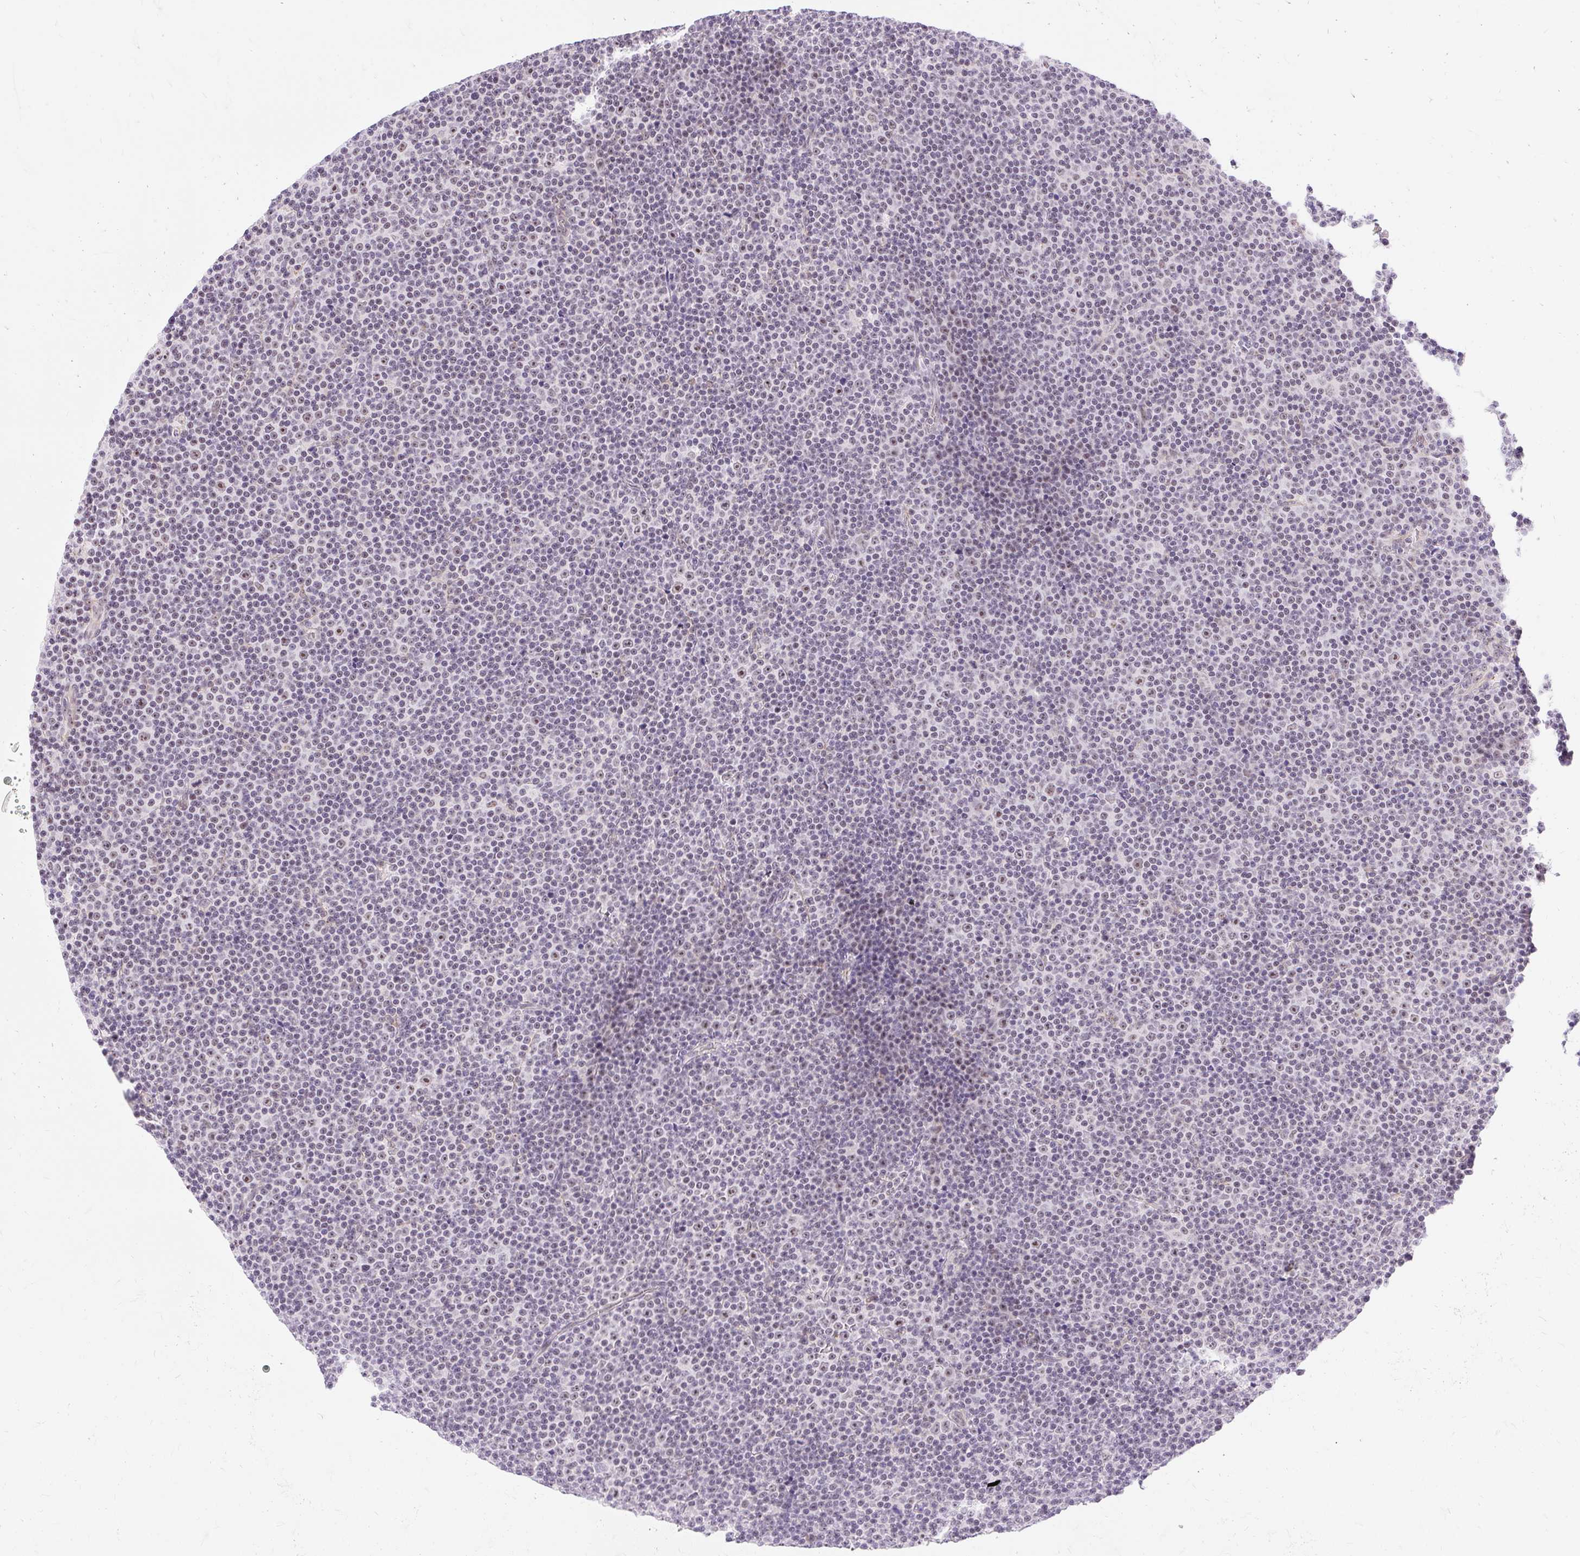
{"staining": {"intensity": "weak", "quantity": "<25%", "location": "nuclear"}, "tissue": "lymphoma", "cell_type": "Tumor cells", "image_type": "cancer", "snomed": [{"axis": "morphology", "description": "Malignant lymphoma, non-Hodgkin's type, Low grade"}, {"axis": "topography", "description": "Lymph node"}], "caption": "Immunohistochemistry (IHC) photomicrograph of neoplastic tissue: human low-grade malignant lymphoma, non-Hodgkin's type stained with DAB reveals no significant protein staining in tumor cells.", "gene": "OBP2A", "patient": {"sex": "female", "age": 67}}